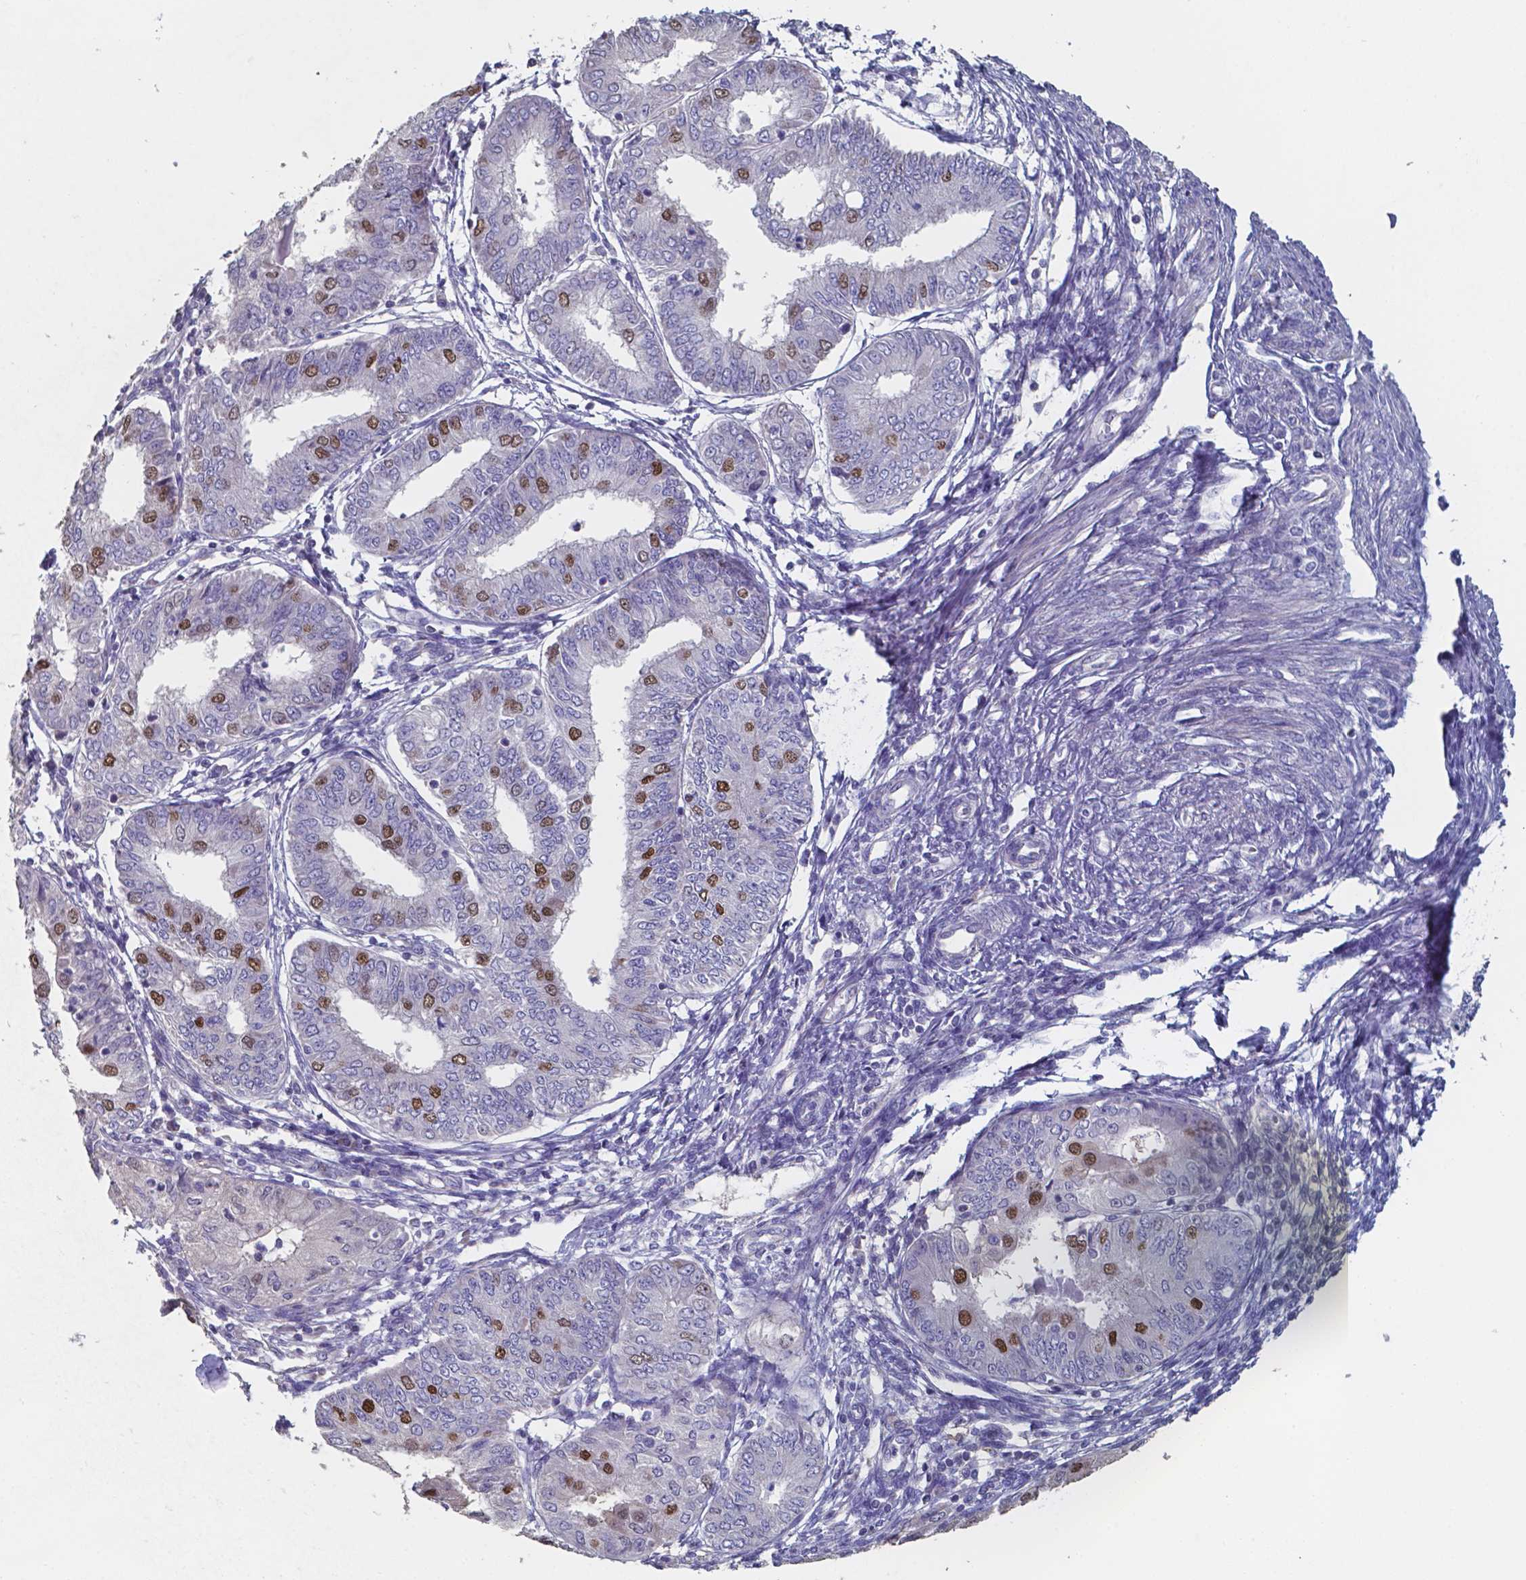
{"staining": {"intensity": "moderate", "quantity": "<25%", "location": "nuclear"}, "tissue": "endometrial cancer", "cell_type": "Tumor cells", "image_type": "cancer", "snomed": [{"axis": "morphology", "description": "Adenocarcinoma, NOS"}, {"axis": "topography", "description": "Endometrium"}], "caption": "Brown immunohistochemical staining in human adenocarcinoma (endometrial) displays moderate nuclear positivity in about <25% of tumor cells. The staining is performed using DAB (3,3'-diaminobenzidine) brown chromogen to label protein expression. The nuclei are counter-stained blue using hematoxylin.", "gene": "FOXJ1", "patient": {"sex": "female", "age": 68}}